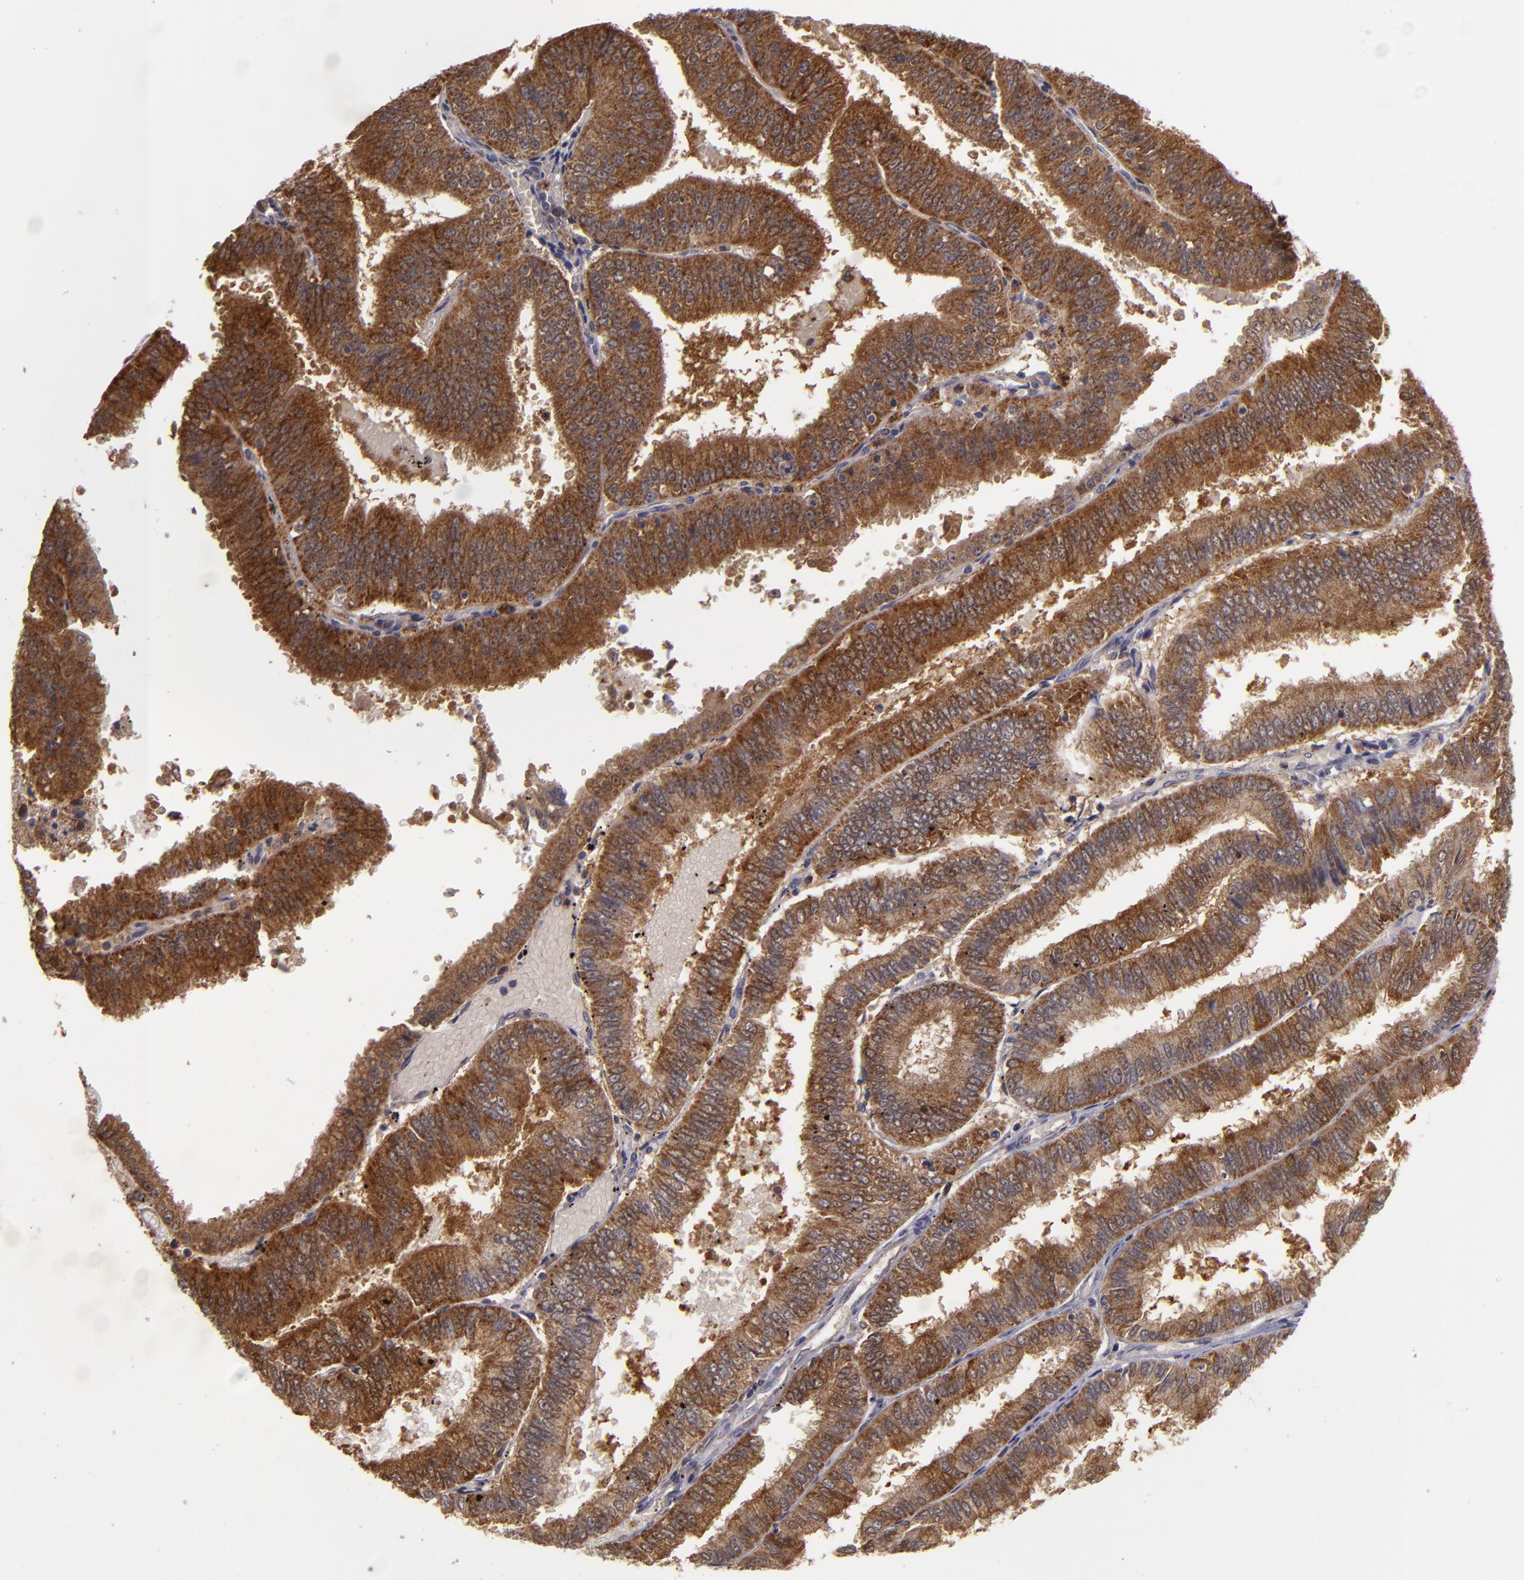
{"staining": {"intensity": "strong", "quantity": ">75%", "location": "cytoplasmic/membranous"}, "tissue": "endometrial cancer", "cell_type": "Tumor cells", "image_type": "cancer", "snomed": [{"axis": "morphology", "description": "Adenocarcinoma, NOS"}, {"axis": "topography", "description": "Endometrium"}], "caption": "This is an image of IHC staining of adenocarcinoma (endometrial), which shows strong positivity in the cytoplasmic/membranous of tumor cells.", "gene": "FHIT", "patient": {"sex": "female", "age": 66}}